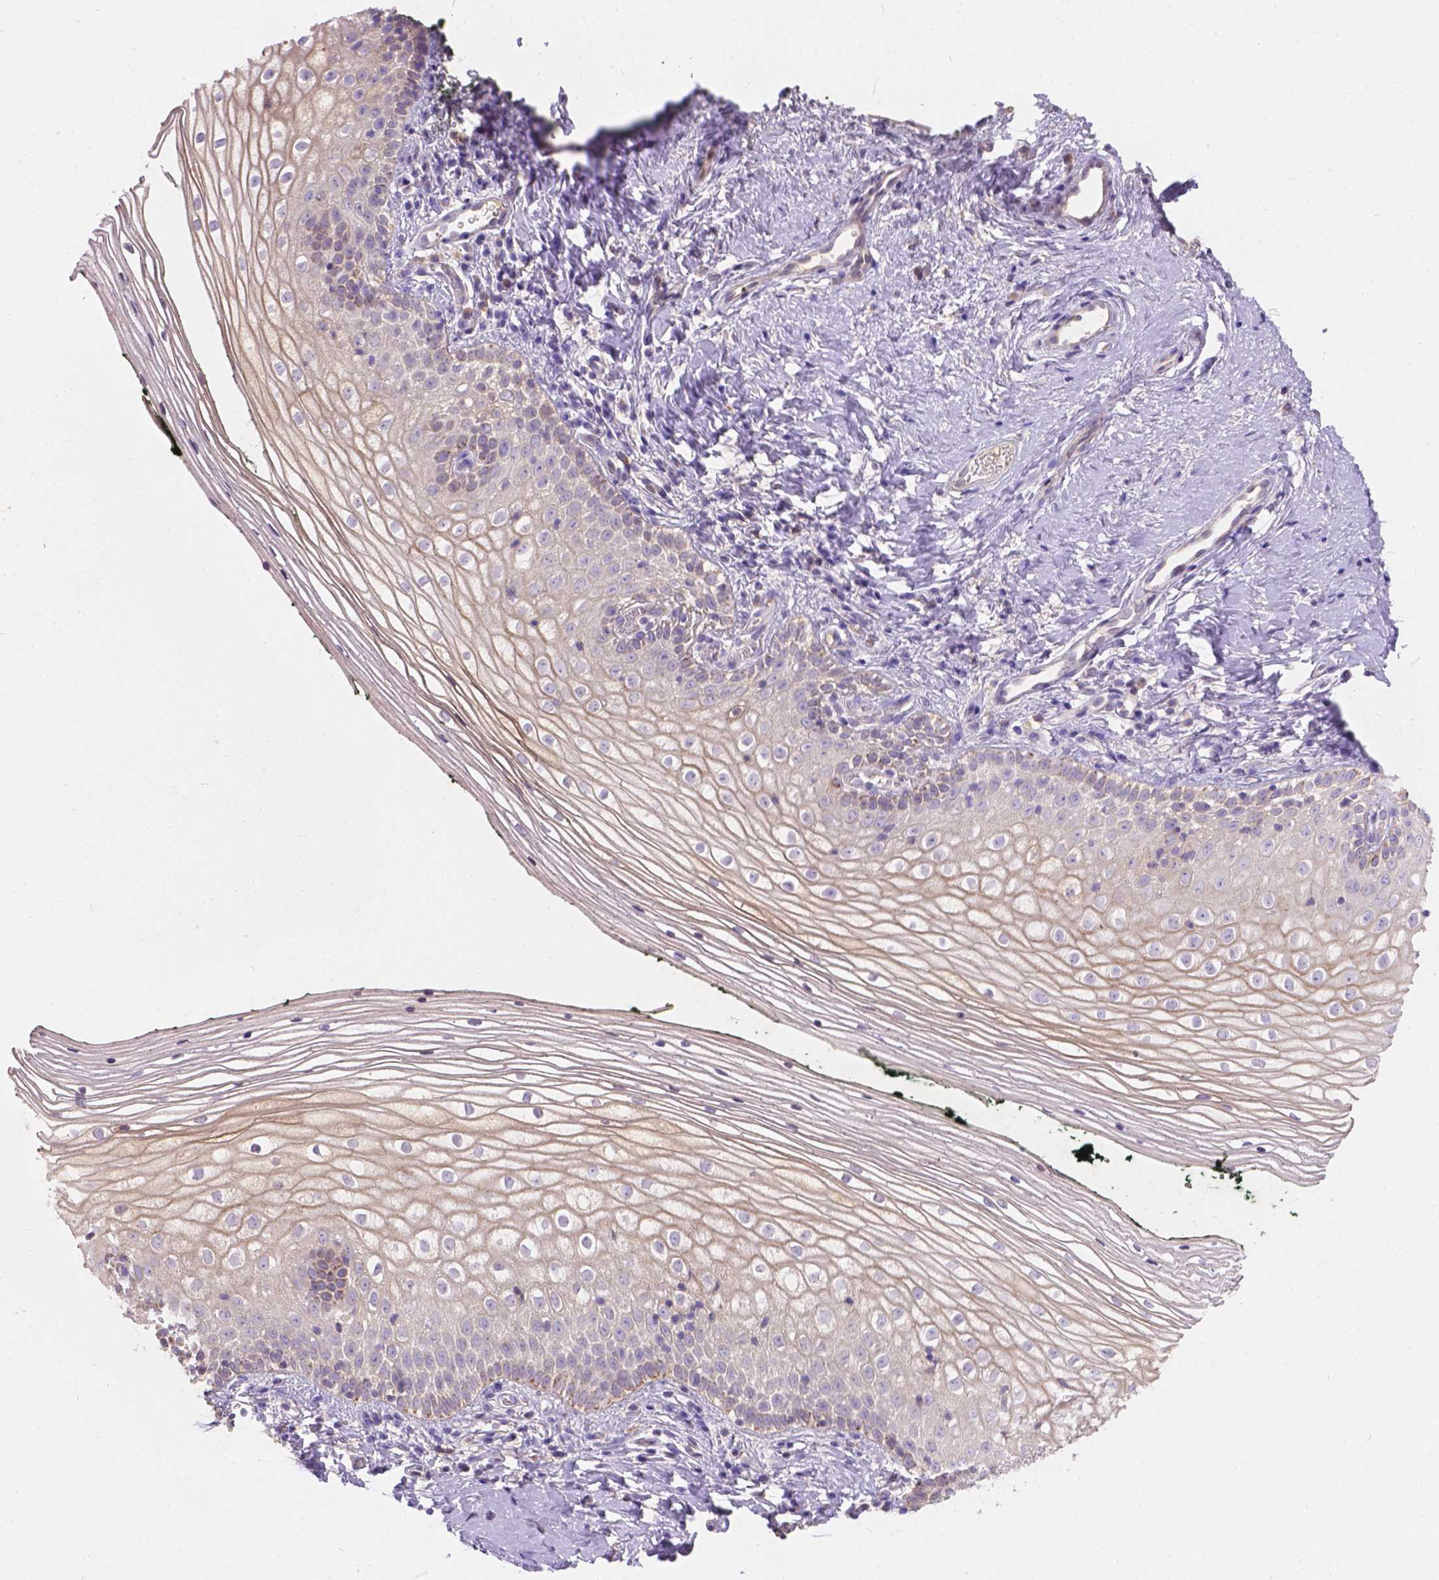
{"staining": {"intensity": "weak", "quantity": ">75%", "location": "cytoplasmic/membranous"}, "tissue": "vagina", "cell_type": "Squamous epithelial cells", "image_type": "normal", "snomed": [{"axis": "morphology", "description": "Normal tissue, NOS"}, {"axis": "topography", "description": "Vagina"}], "caption": "Immunohistochemical staining of benign vagina reveals >75% levels of weak cytoplasmic/membranous protein positivity in about >75% of squamous epithelial cells. The staining was performed using DAB, with brown indicating positive protein expression. Nuclei are stained blue with hematoxylin.", "gene": "CDK10", "patient": {"sex": "female", "age": 47}}